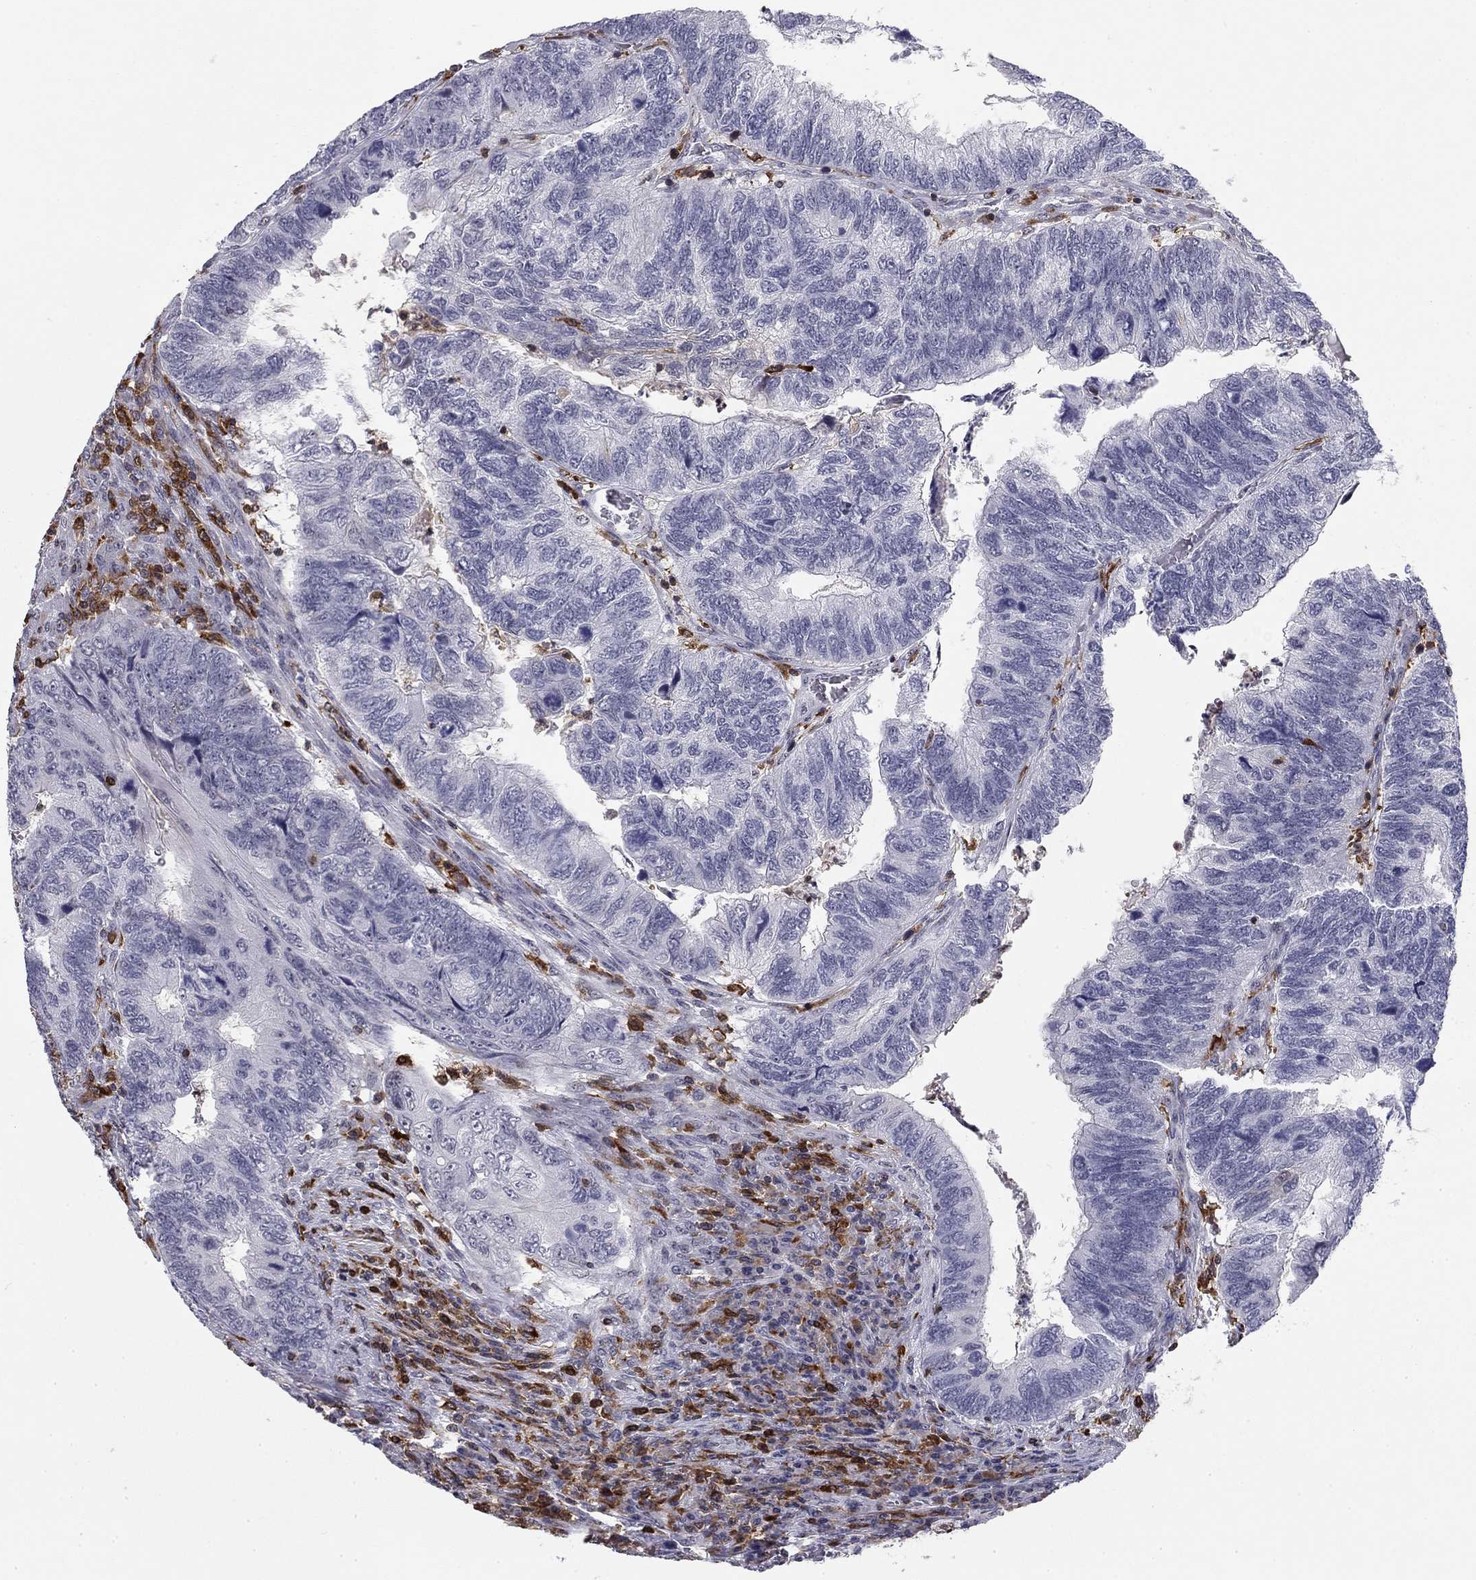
{"staining": {"intensity": "negative", "quantity": "none", "location": "none"}, "tissue": "colorectal cancer", "cell_type": "Tumor cells", "image_type": "cancer", "snomed": [{"axis": "morphology", "description": "Adenocarcinoma, NOS"}, {"axis": "topography", "description": "Colon"}], "caption": "DAB immunohistochemical staining of human colorectal cancer (adenocarcinoma) reveals no significant positivity in tumor cells.", "gene": "PLCB2", "patient": {"sex": "female", "age": 67}}